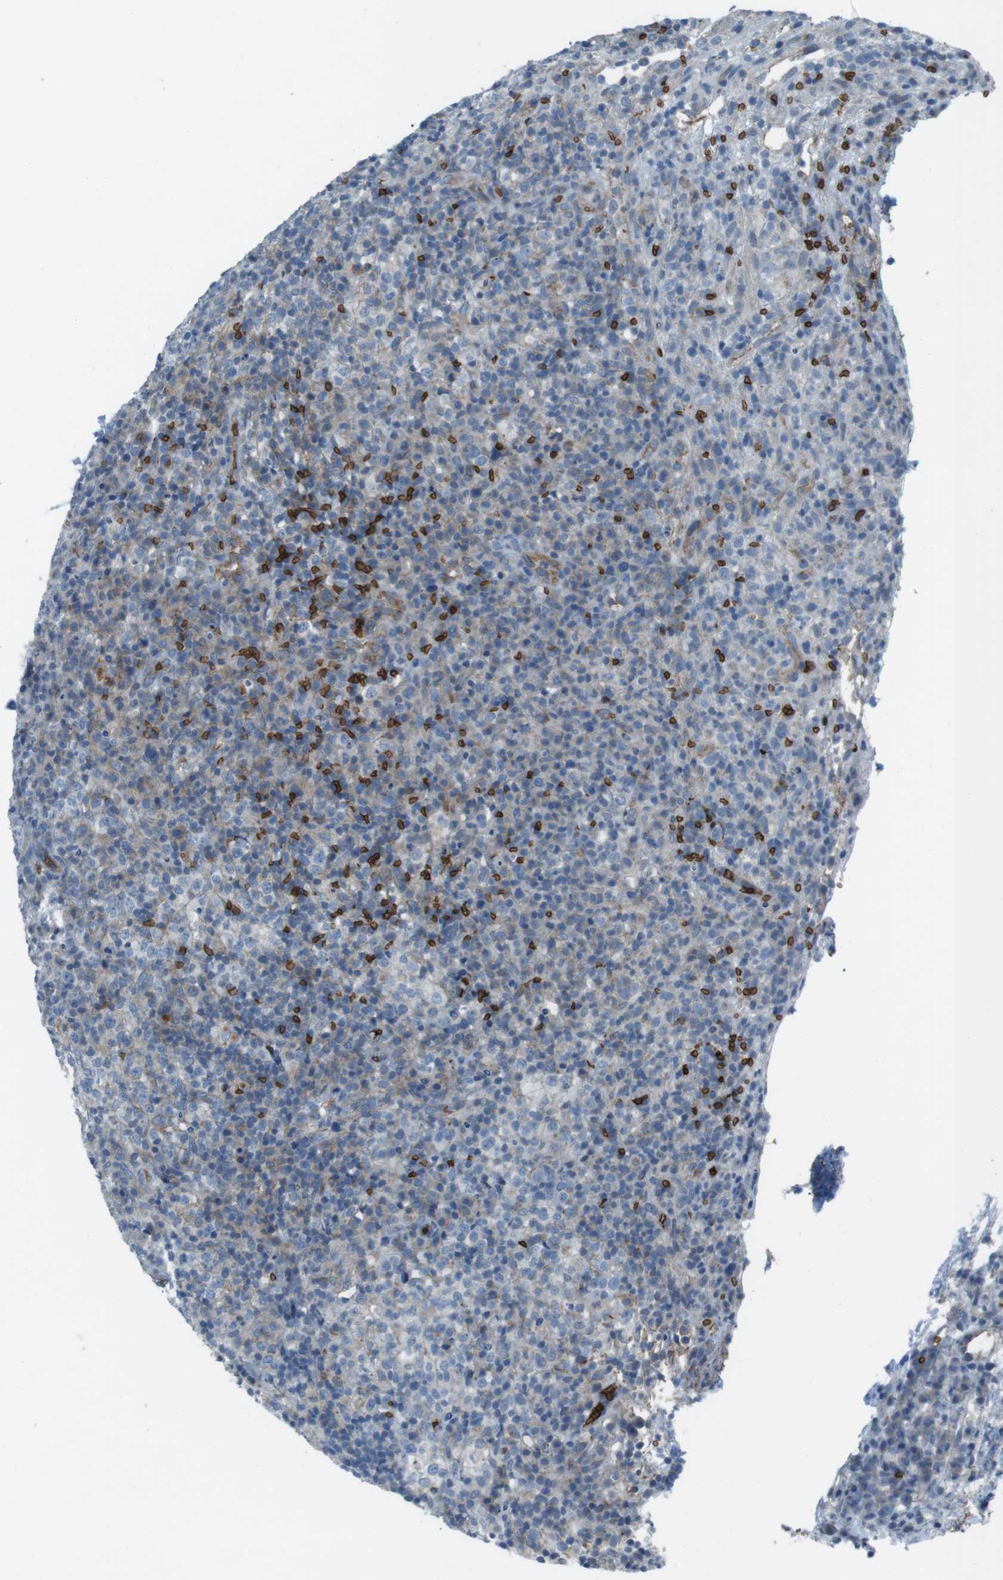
{"staining": {"intensity": "negative", "quantity": "none", "location": "none"}, "tissue": "lymphoma", "cell_type": "Tumor cells", "image_type": "cancer", "snomed": [{"axis": "morphology", "description": "Malignant lymphoma, non-Hodgkin's type, High grade"}, {"axis": "topography", "description": "Lymph node"}], "caption": "Immunohistochemistry micrograph of neoplastic tissue: lymphoma stained with DAB reveals no significant protein expression in tumor cells. The staining was performed using DAB (3,3'-diaminobenzidine) to visualize the protein expression in brown, while the nuclei were stained in blue with hematoxylin (Magnification: 20x).", "gene": "SPTA1", "patient": {"sex": "female", "age": 76}}